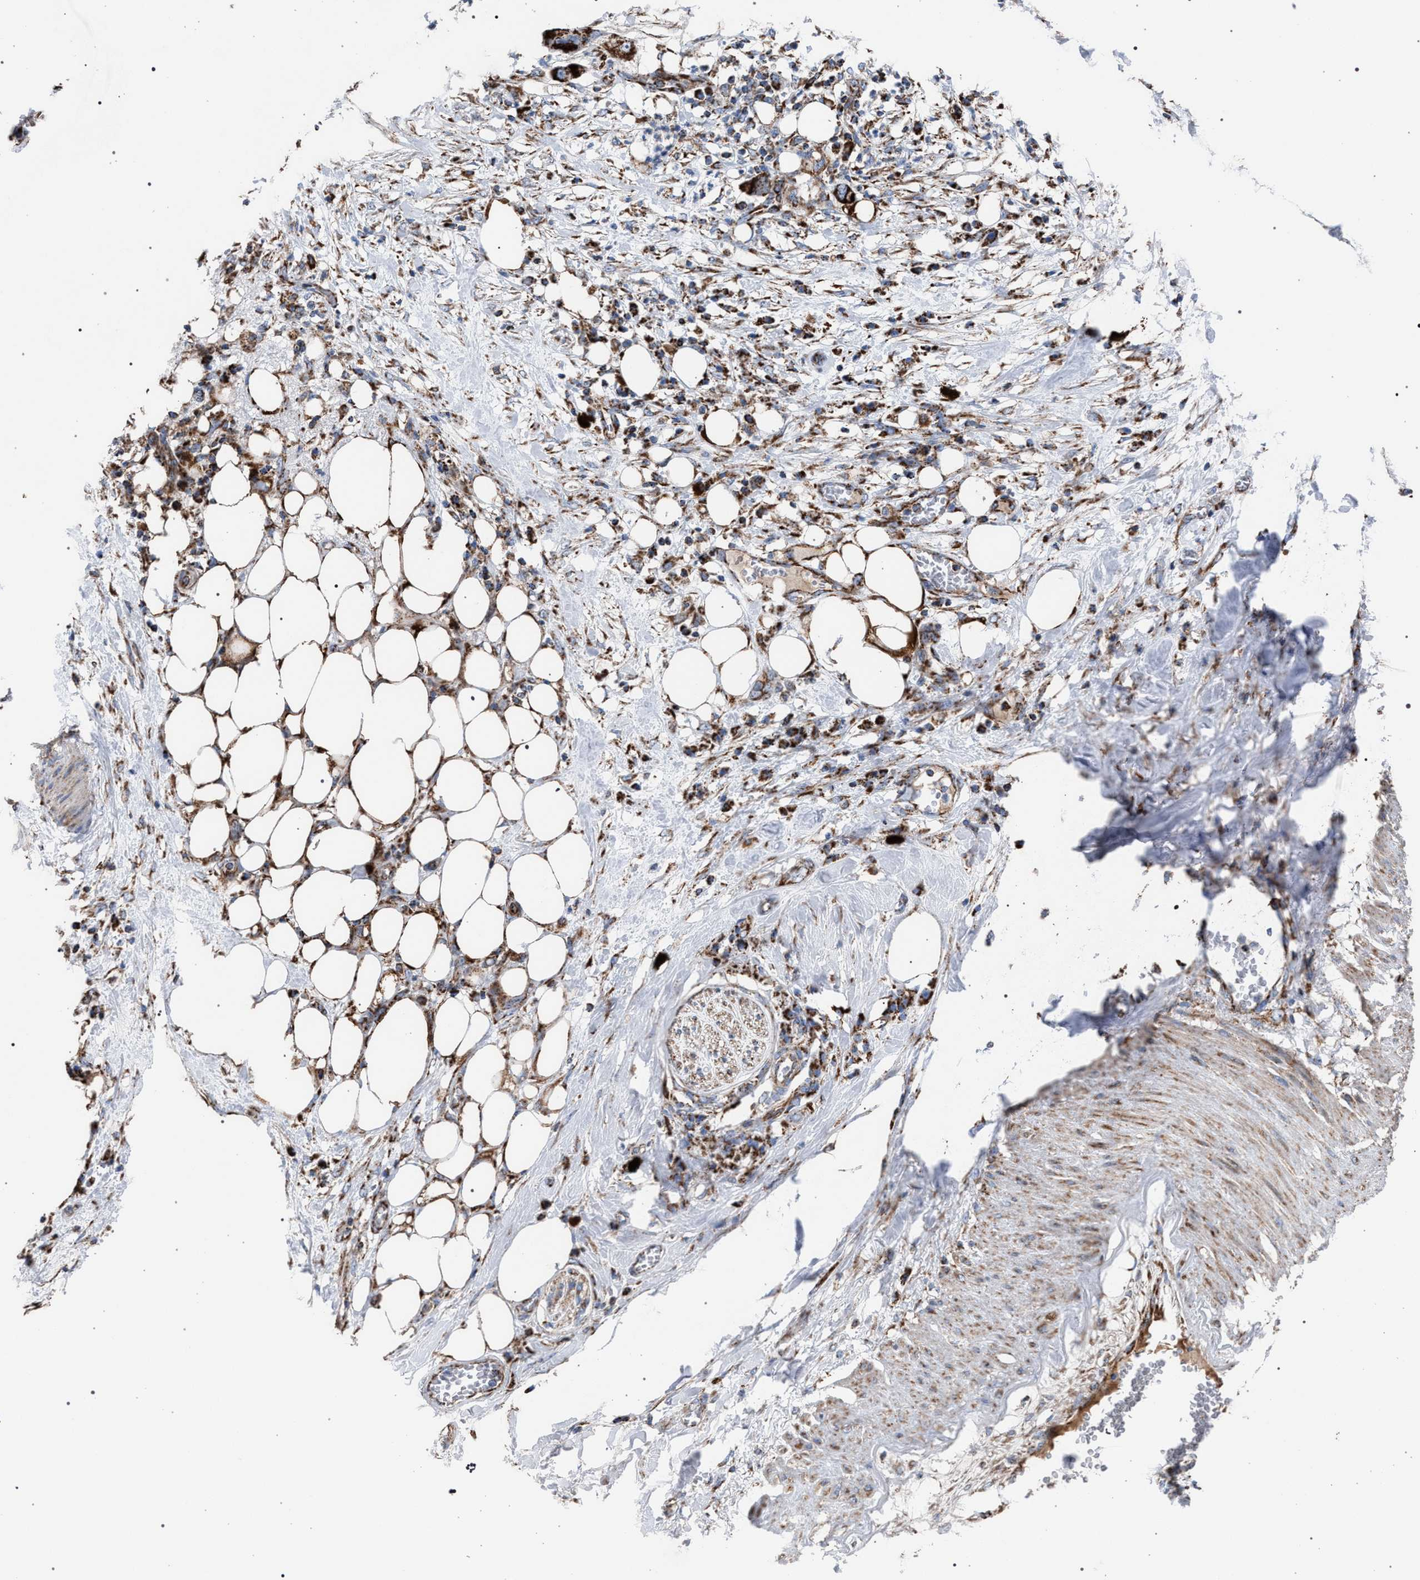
{"staining": {"intensity": "strong", "quantity": ">75%", "location": "cytoplasmic/membranous"}, "tissue": "pancreatic cancer", "cell_type": "Tumor cells", "image_type": "cancer", "snomed": [{"axis": "morphology", "description": "Adenocarcinoma, NOS"}, {"axis": "topography", "description": "Pancreas"}], "caption": "Immunohistochemistry (IHC) image of human pancreatic cancer stained for a protein (brown), which shows high levels of strong cytoplasmic/membranous positivity in approximately >75% of tumor cells.", "gene": "VPS13A", "patient": {"sex": "female", "age": 78}}